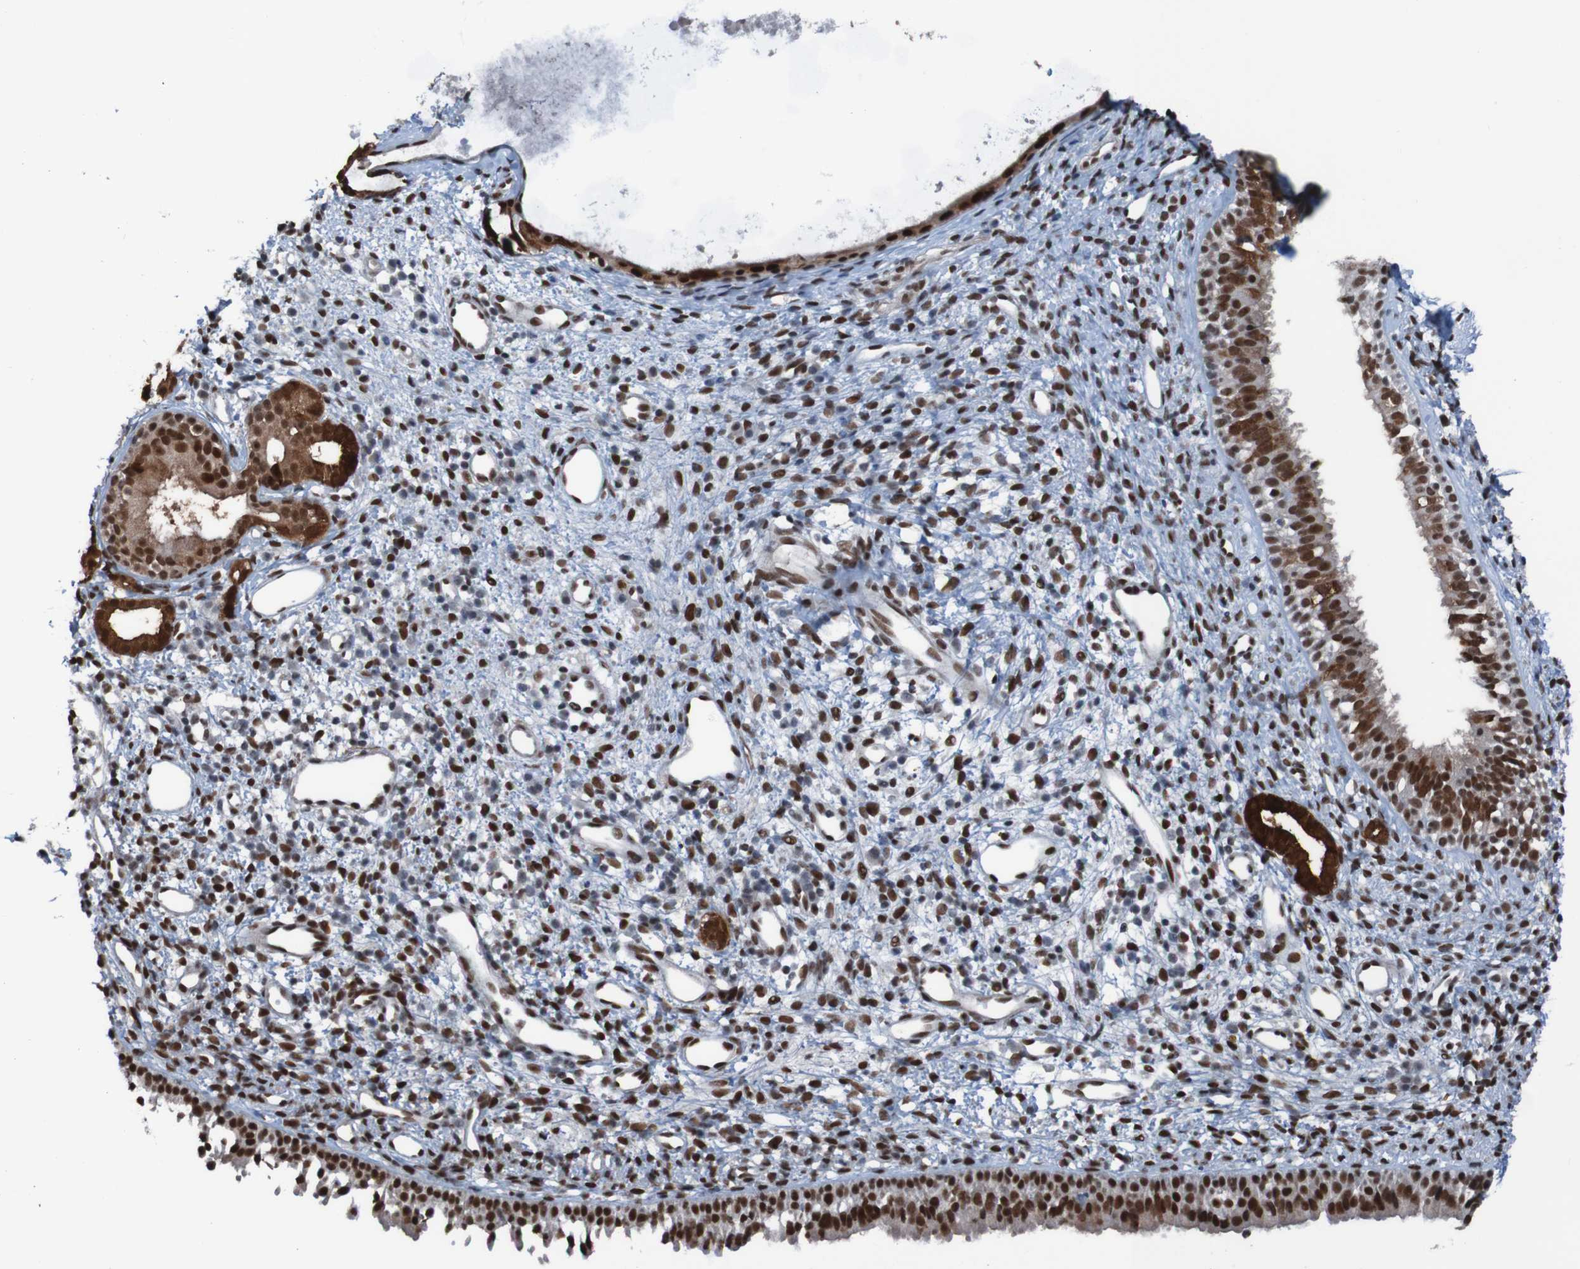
{"staining": {"intensity": "strong", "quantity": ">75%", "location": "cytoplasmic/membranous,nuclear"}, "tissue": "nasopharynx", "cell_type": "Respiratory epithelial cells", "image_type": "normal", "snomed": [{"axis": "morphology", "description": "Normal tissue, NOS"}, {"axis": "topography", "description": "Nasopharynx"}], "caption": "Strong cytoplasmic/membranous,nuclear expression for a protein is appreciated in approximately >75% of respiratory epithelial cells of normal nasopharynx using IHC.", "gene": "PHF2", "patient": {"sex": "male", "age": 22}}